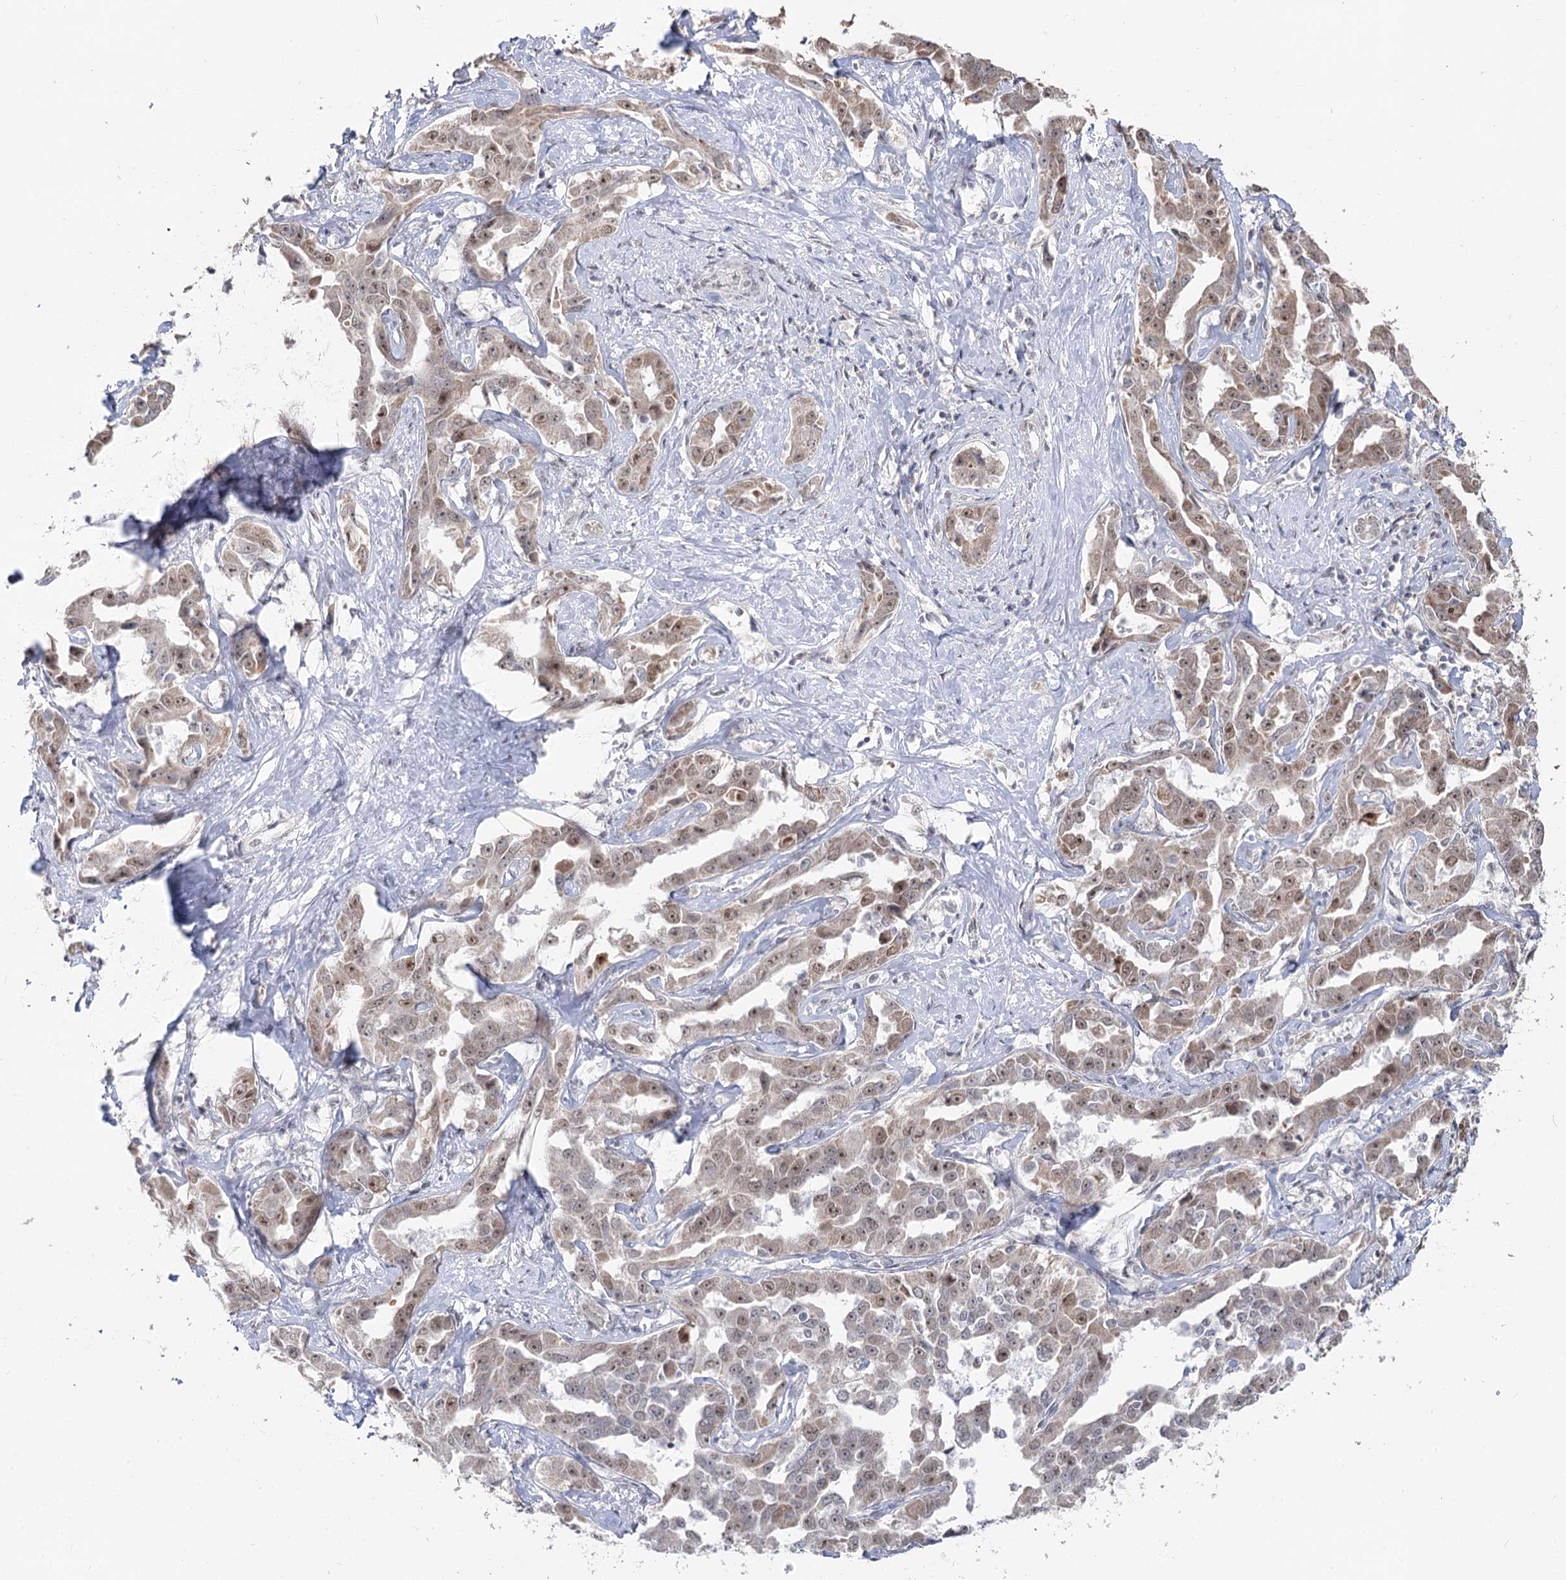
{"staining": {"intensity": "moderate", "quantity": "<25%", "location": "nuclear"}, "tissue": "liver cancer", "cell_type": "Tumor cells", "image_type": "cancer", "snomed": [{"axis": "morphology", "description": "Cholangiocarcinoma"}, {"axis": "topography", "description": "Liver"}], "caption": "Human liver cholangiocarcinoma stained for a protein (brown) displays moderate nuclear positive positivity in about <25% of tumor cells.", "gene": "RUFY4", "patient": {"sex": "male", "age": 59}}